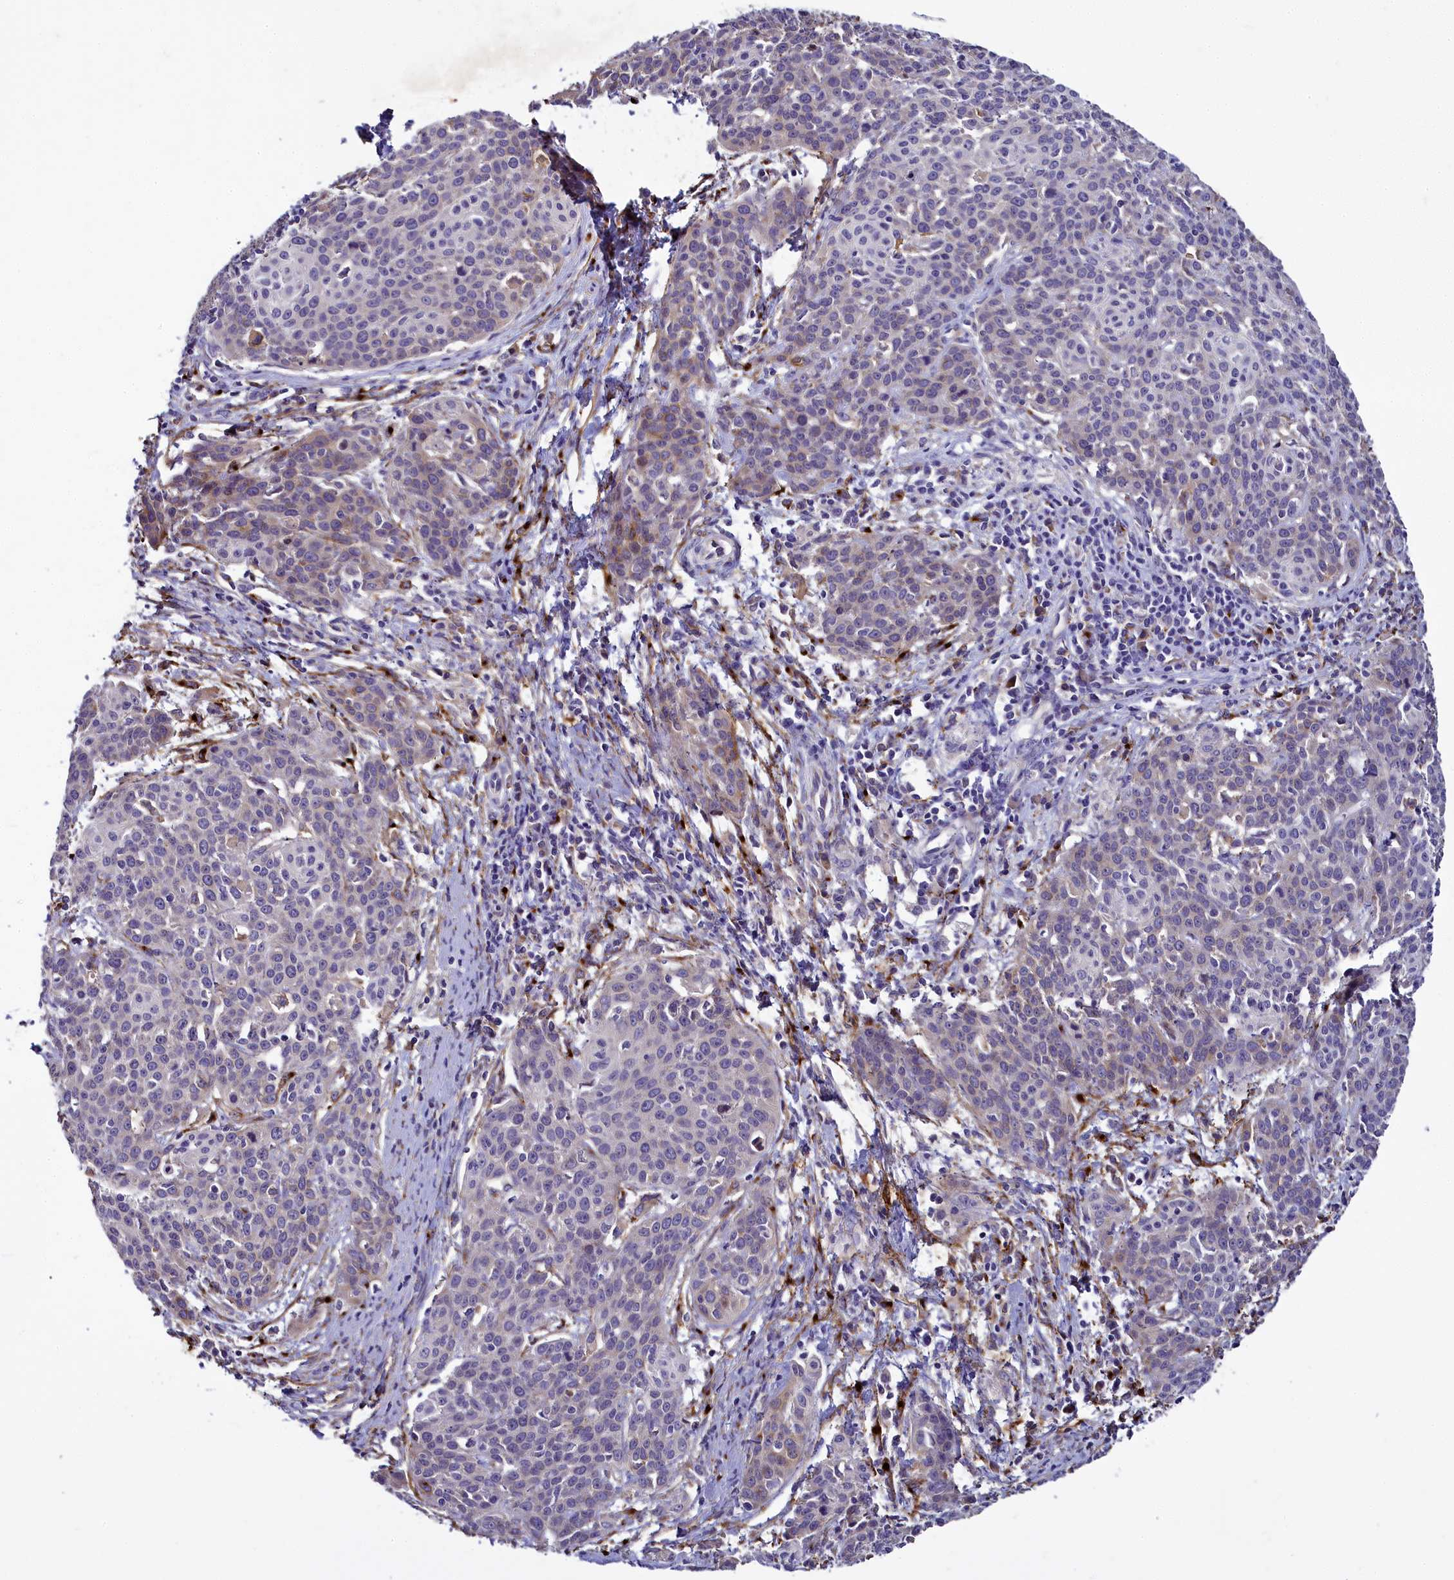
{"staining": {"intensity": "weak", "quantity": "25%-75%", "location": "cytoplasmic/membranous"}, "tissue": "cervical cancer", "cell_type": "Tumor cells", "image_type": "cancer", "snomed": [{"axis": "morphology", "description": "Squamous cell carcinoma, NOS"}, {"axis": "topography", "description": "Cervix"}], "caption": "IHC histopathology image of cervical squamous cell carcinoma stained for a protein (brown), which displays low levels of weak cytoplasmic/membranous positivity in about 25%-75% of tumor cells.", "gene": "MRC2", "patient": {"sex": "female", "age": 38}}